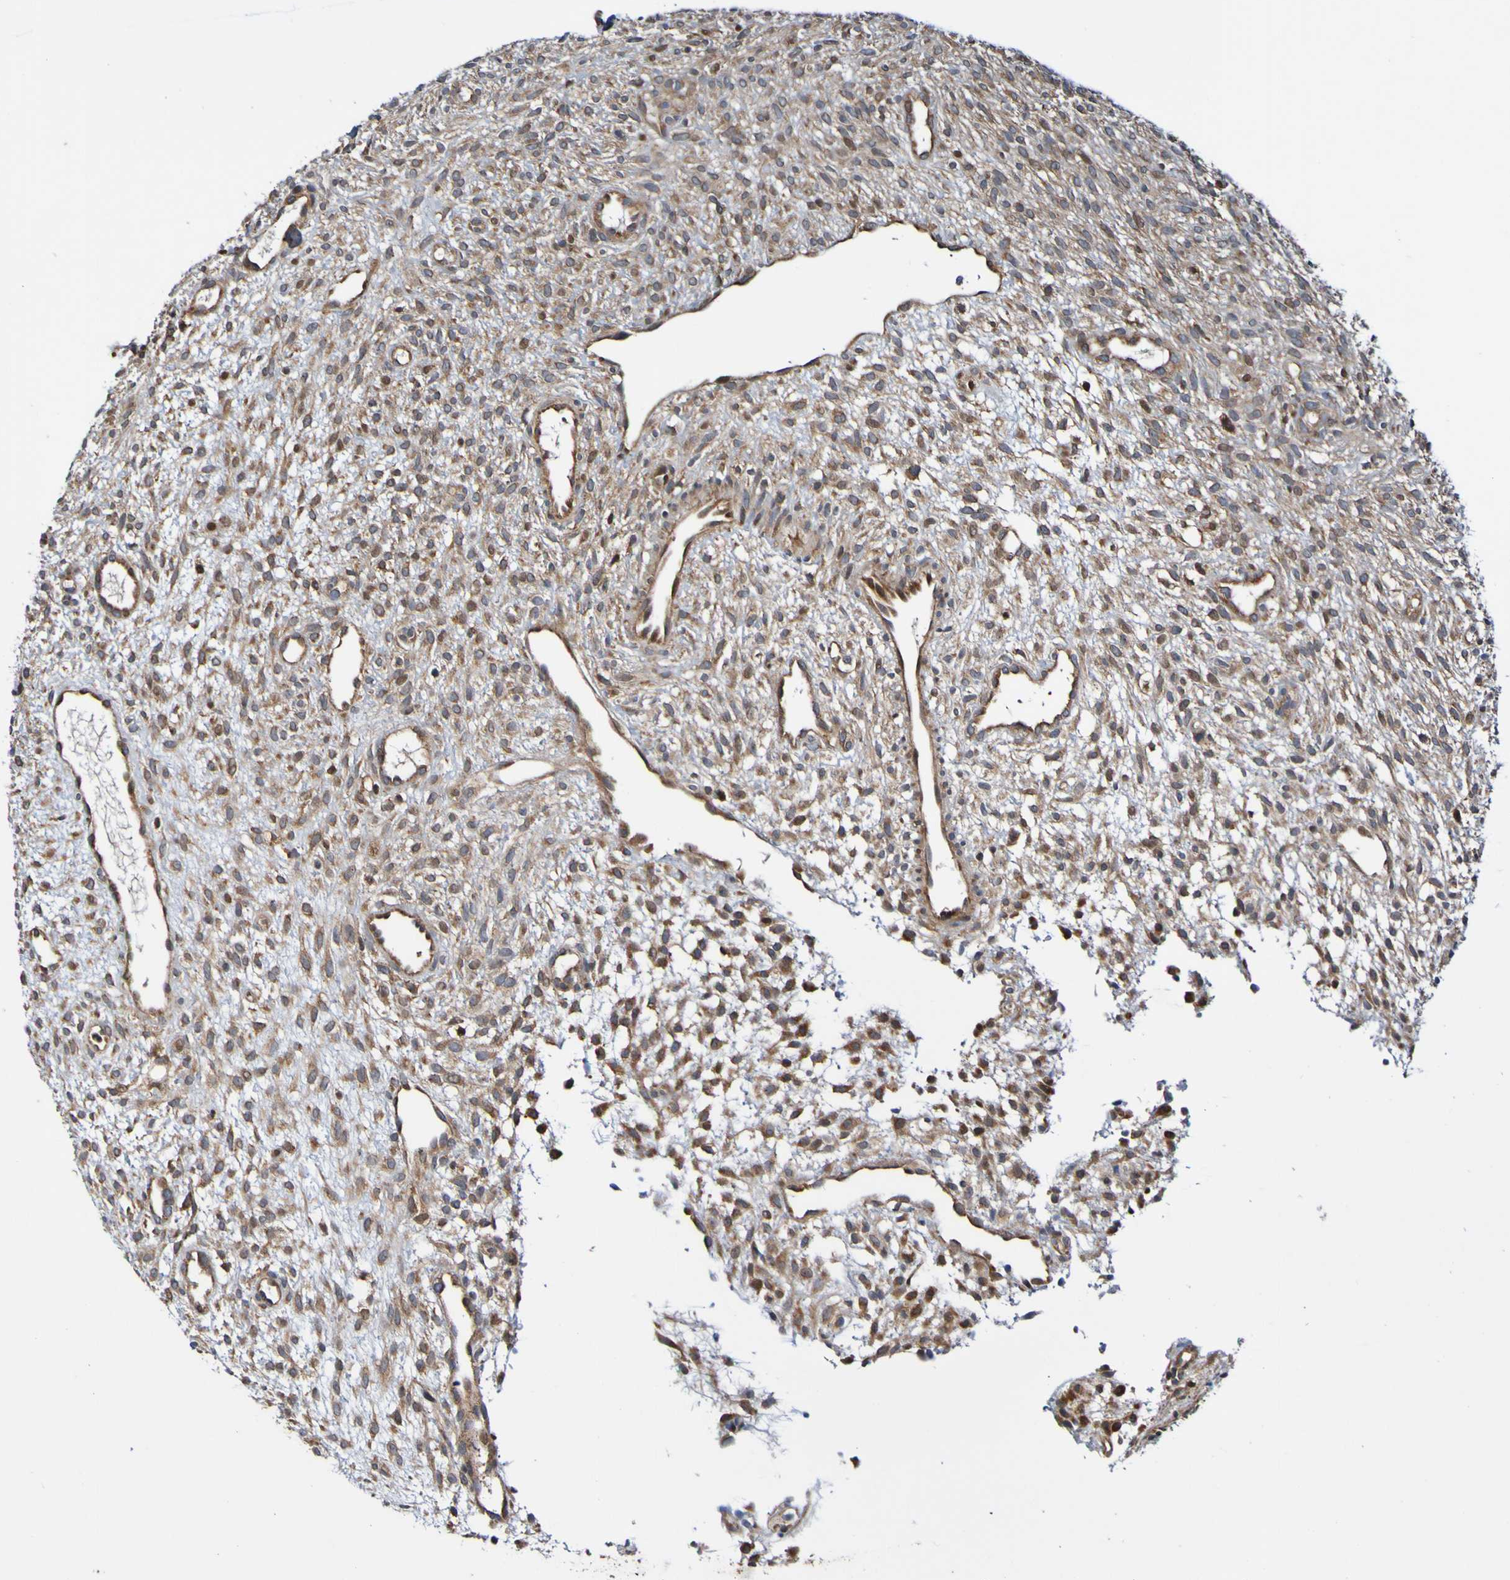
{"staining": {"intensity": "moderate", "quantity": "25%-75%", "location": "cytoplasmic/membranous"}, "tissue": "ovary", "cell_type": "Ovarian stroma cells", "image_type": "normal", "snomed": [{"axis": "morphology", "description": "Normal tissue, NOS"}, {"axis": "morphology", "description": "Cyst, NOS"}, {"axis": "topography", "description": "Ovary"}], "caption": "Immunohistochemistry (IHC) micrograph of unremarkable ovary: ovary stained using IHC displays medium levels of moderate protein expression localized specifically in the cytoplasmic/membranous of ovarian stroma cells, appearing as a cytoplasmic/membranous brown color.", "gene": "AXIN1", "patient": {"sex": "female", "age": 18}}